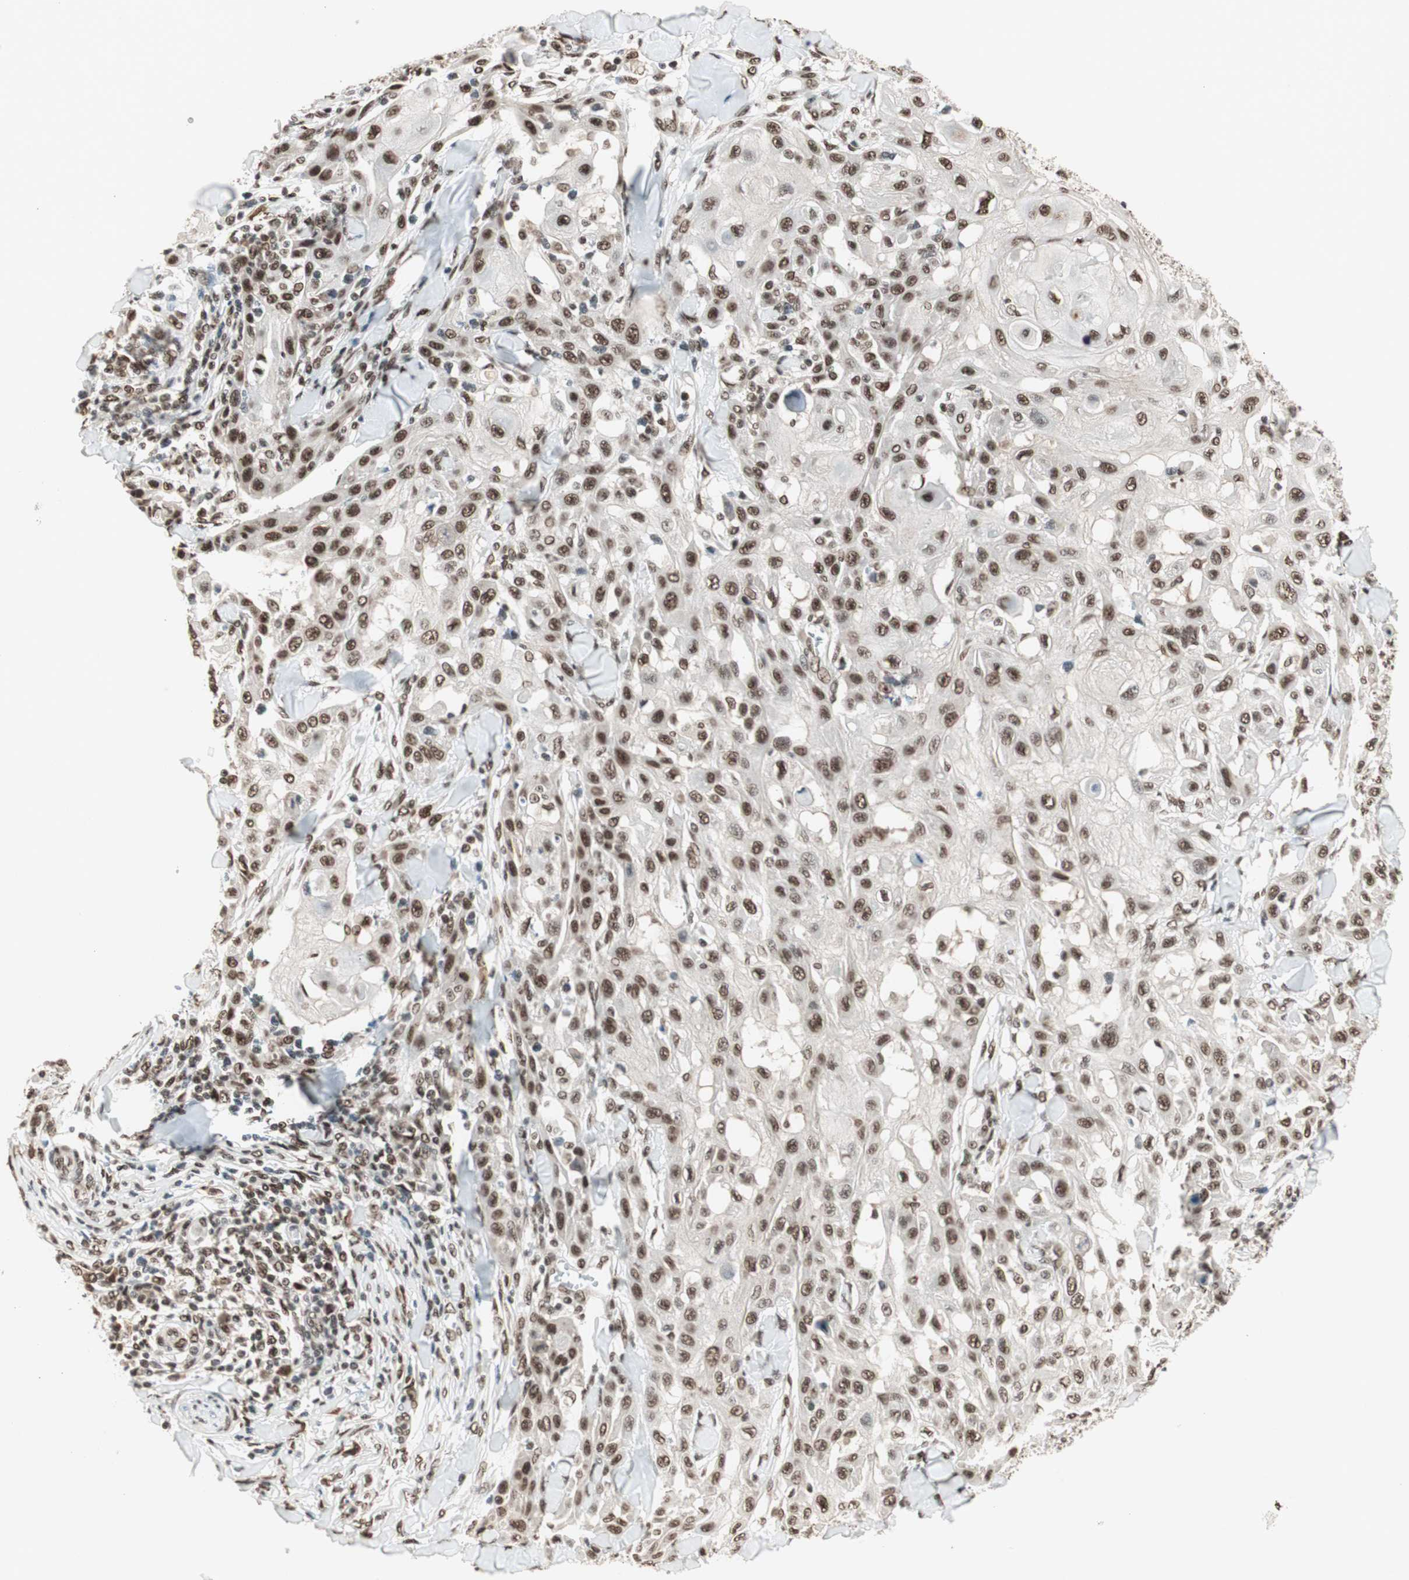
{"staining": {"intensity": "strong", "quantity": ">75%", "location": "nuclear"}, "tissue": "skin cancer", "cell_type": "Tumor cells", "image_type": "cancer", "snomed": [{"axis": "morphology", "description": "Squamous cell carcinoma, NOS"}, {"axis": "topography", "description": "Skin"}], "caption": "Protein staining of skin squamous cell carcinoma tissue displays strong nuclear positivity in about >75% of tumor cells.", "gene": "SMARCE1", "patient": {"sex": "male", "age": 24}}